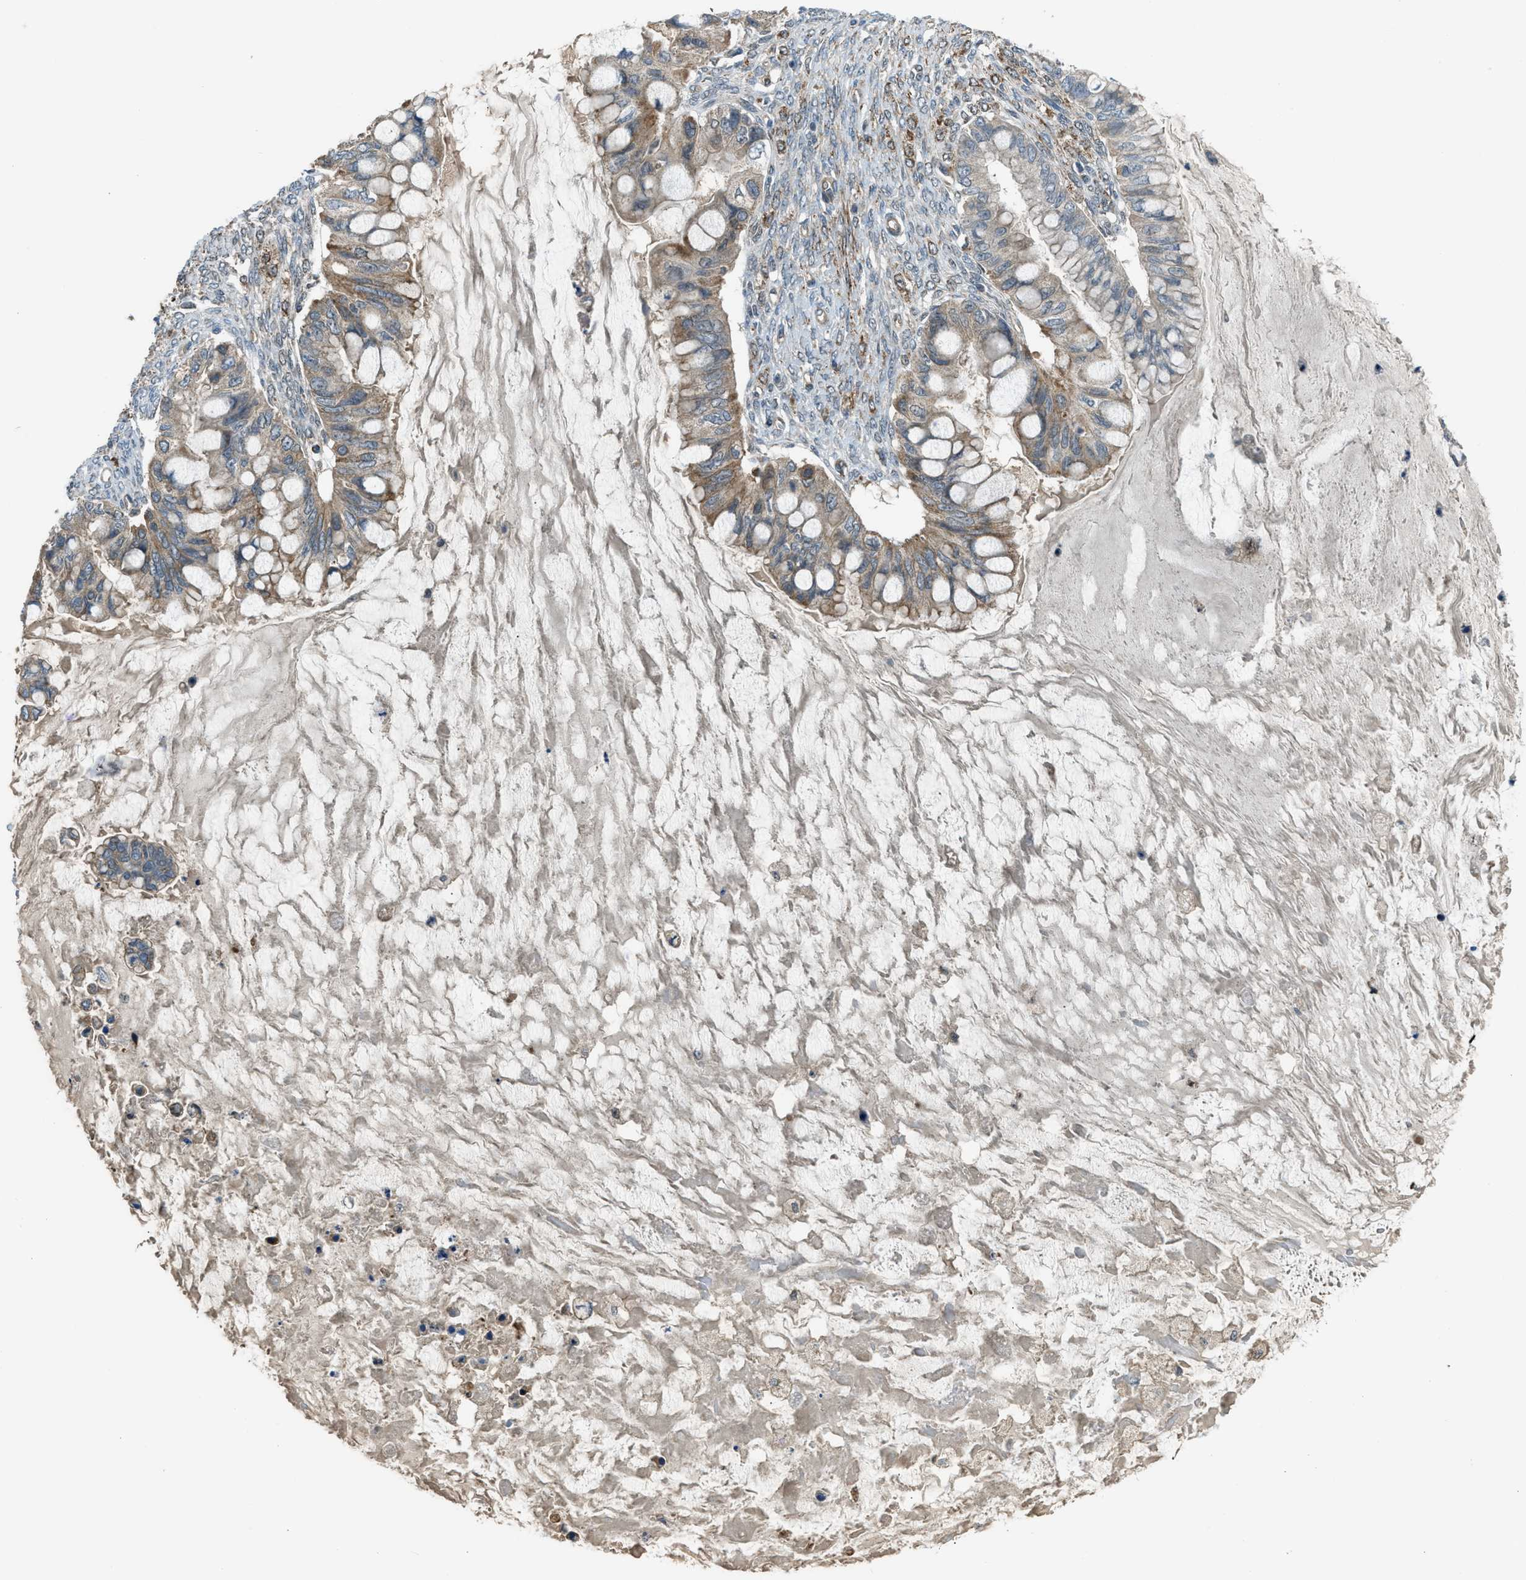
{"staining": {"intensity": "moderate", "quantity": ">75%", "location": "cytoplasmic/membranous"}, "tissue": "ovarian cancer", "cell_type": "Tumor cells", "image_type": "cancer", "snomed": [{"axis": "morphology", "description": "Cystadenocarcinoma, mucinous, NOS"}, {"axis": "topography", "description": "Ovary"}], "caption": "This micrograph shows IHC staining of human mucinous cystadenocarcinoma (ovarian), with medium moderate cytoplasmic/membranous positivity in about >75% of tumor cells.", "gene": "SESN2", "patient": {"sex": "female", "age": 80}}